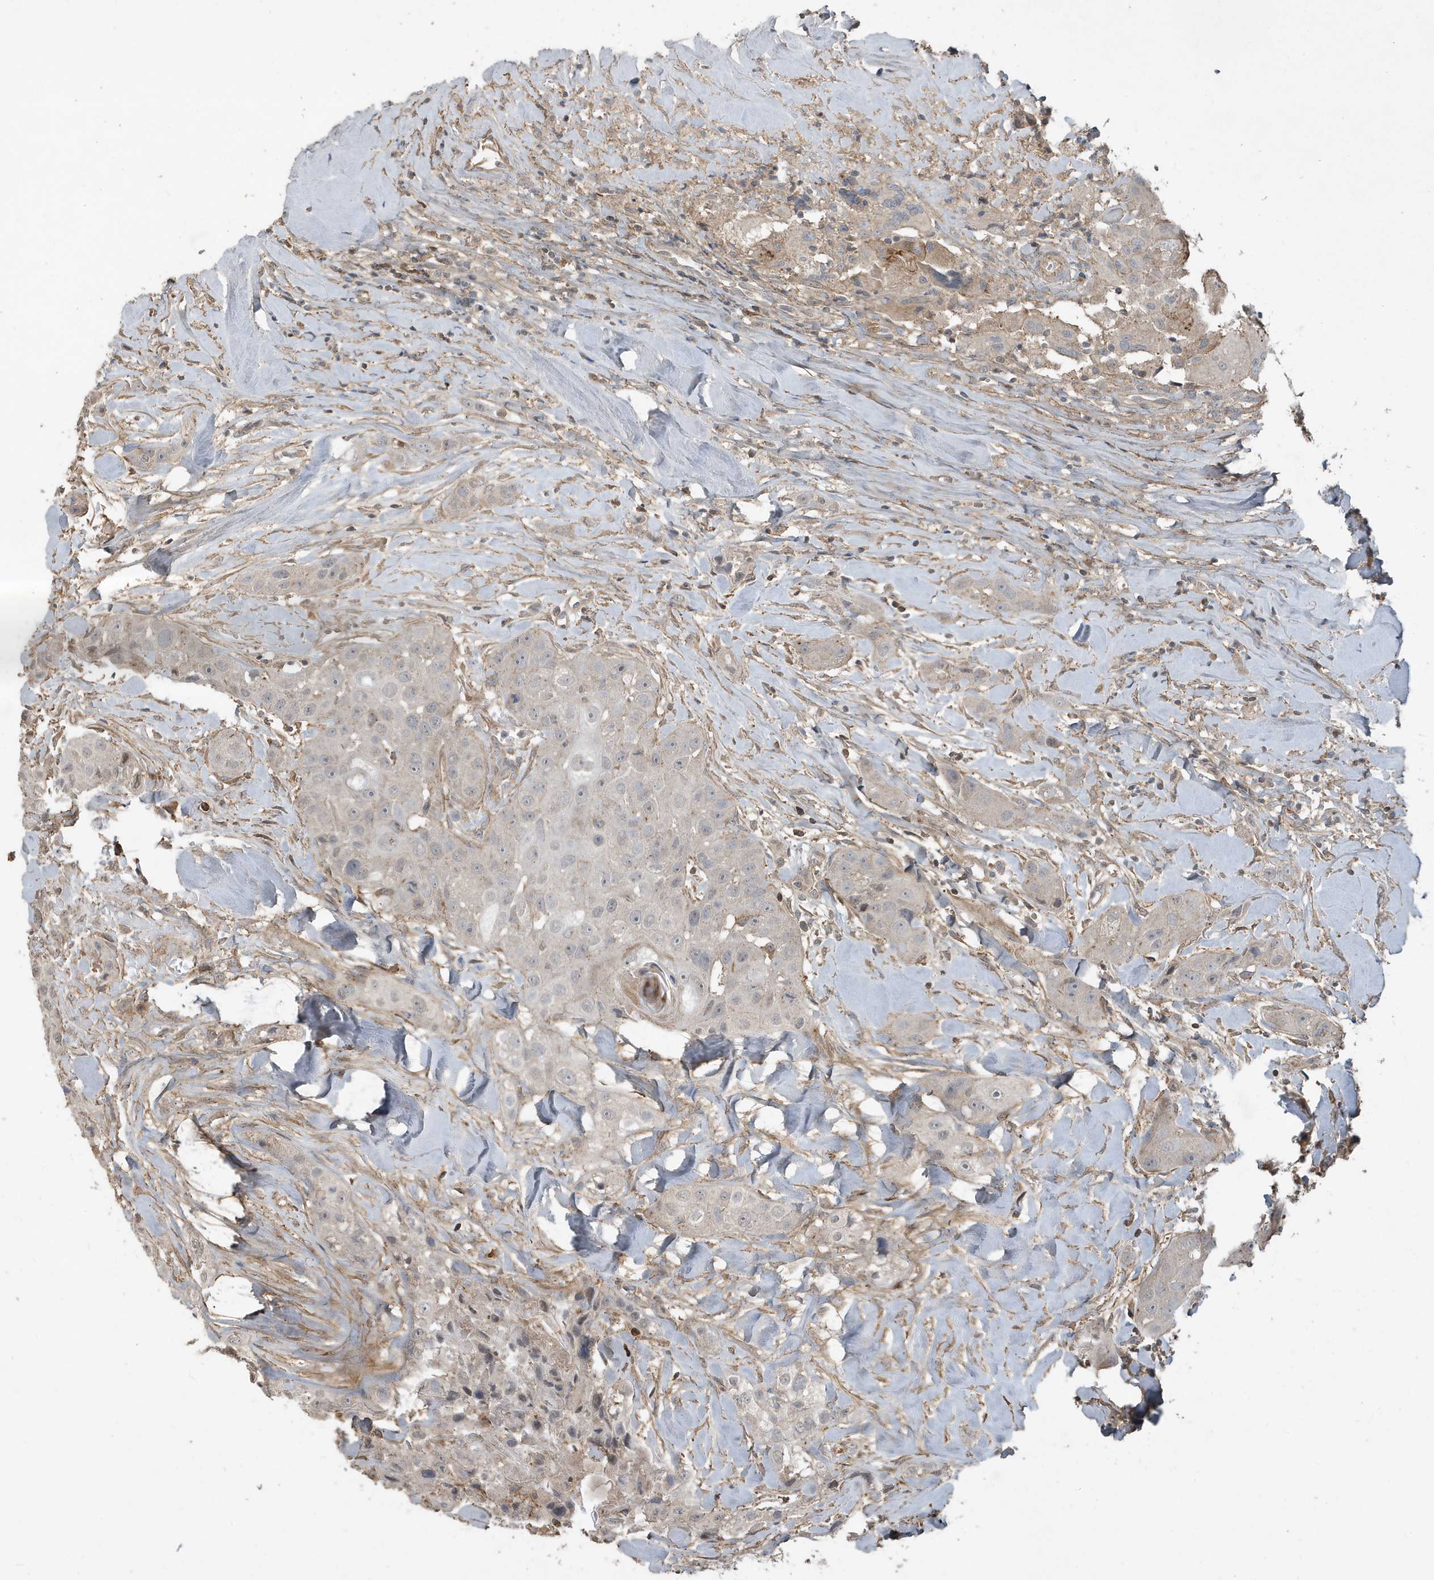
{"staining": {"intensity": "negative", "quantity": "none", "location": "none"}, "tissue": "head and neck cancer", "cell_type": "Tumor cells", "image_type": "cancer", "snomed": [{"axis": "morphology", "description": "Normal tissue, NOS"}, {"axis": "morphology", "description": "Squamous cell carcinoma, NOS"}, {"axis": "topography", "description": "Skeletal muscle"}, {"axis": "topography", "description": "Head-Neck"}], "caption": "Squamous cell carcinoma (head and neck) stained for a protein using IHC exhibits no staining tumor cells.", "gene": "PRRT3", "patient": {"sex": "male", "age": 51}}